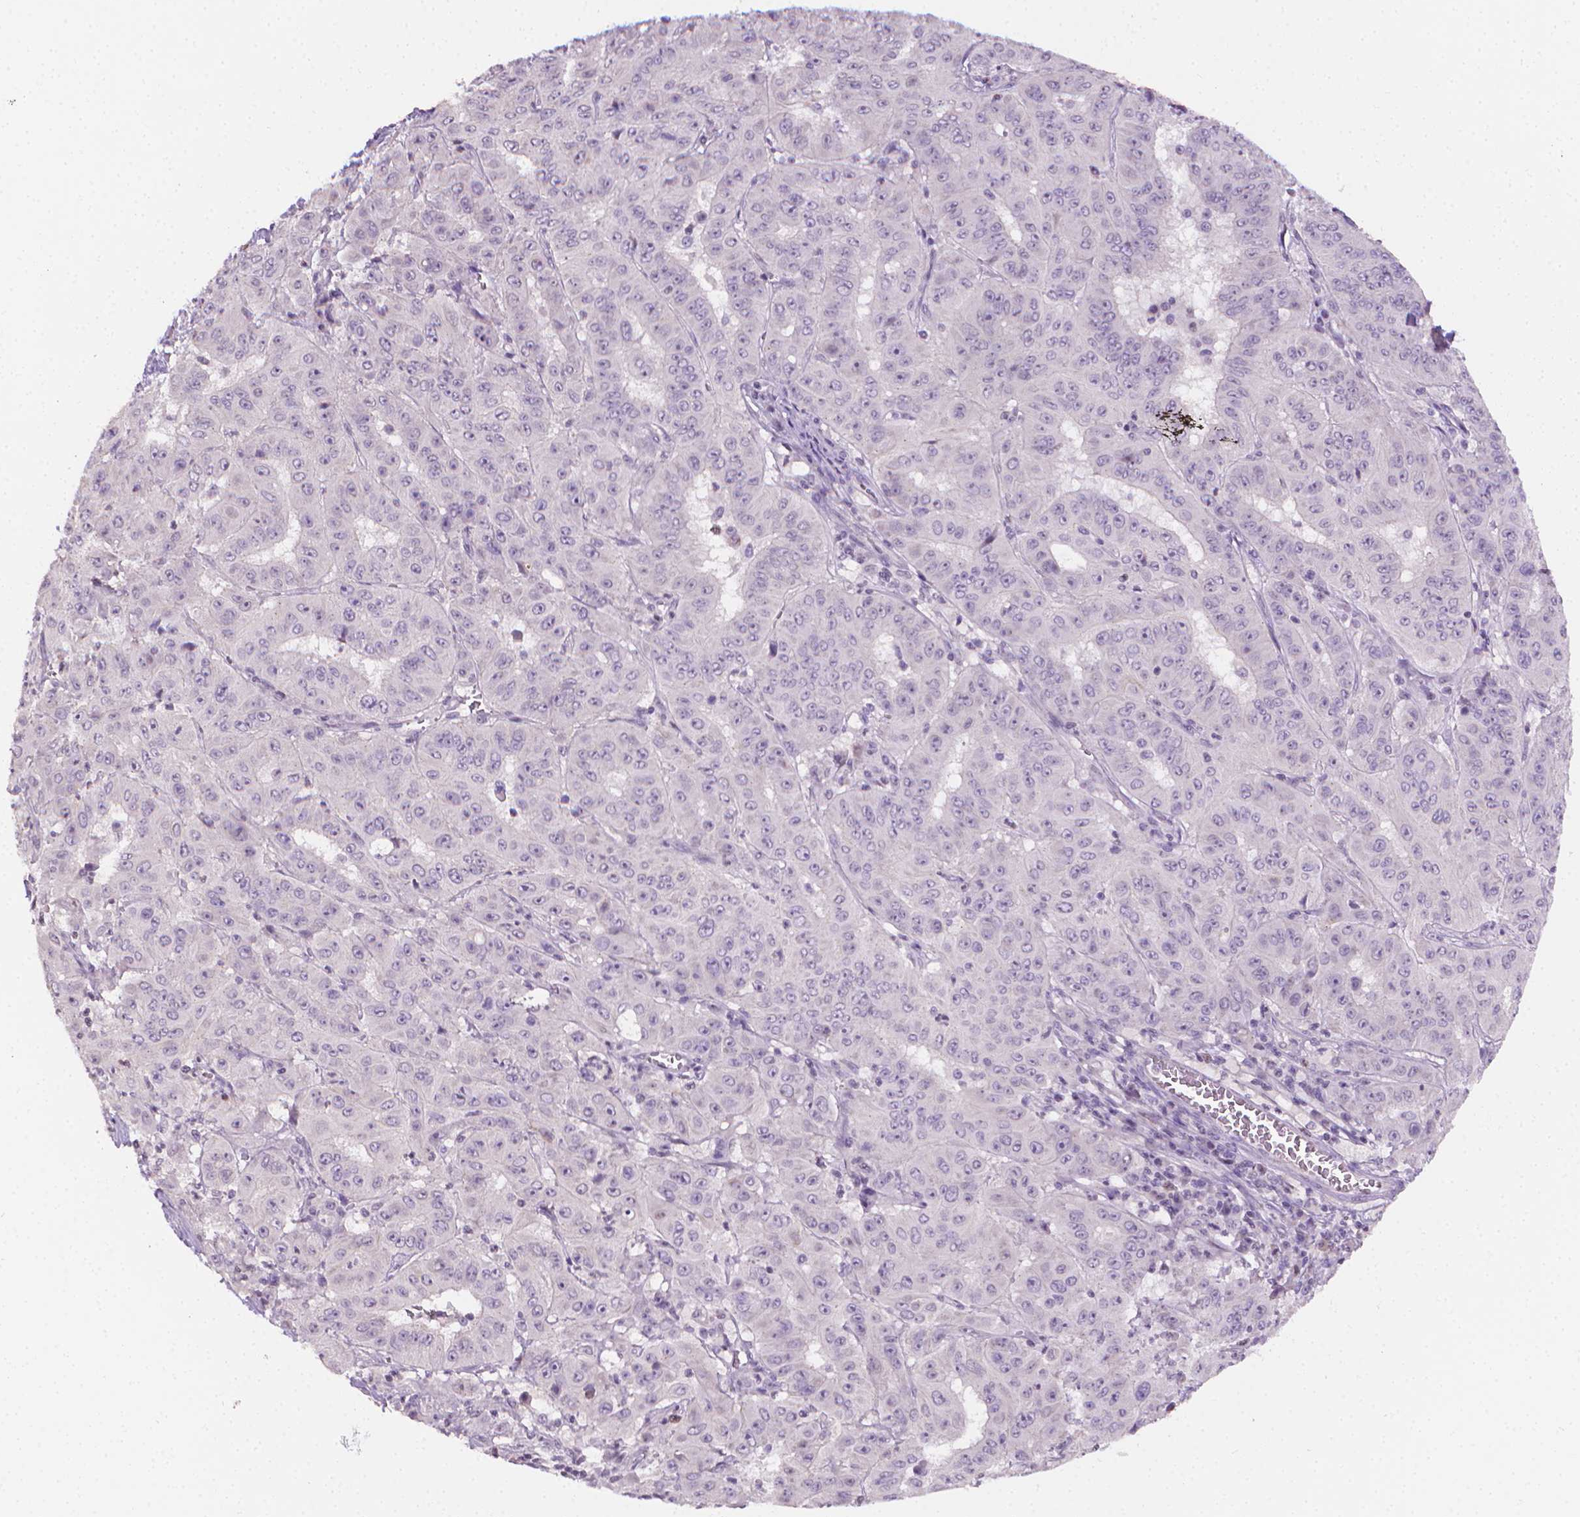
{"staining": {"intensity": "negative", "quantity": "none", "location": "none"}, "tissue": "pancreatic cancer", "cell_type": "Tumor cells", "image_type": "cancer", "snomed": [{"axis": "morphology", "description": "Adenocarcinoma, NOS"}, {"axis": "topography", "description": "Pancreas"}], "caption": "DAB immunohistochemical staining of adenocarcinoma (pancreatic) demonstrates no significant expression in tumor cells. (DAB IHC, high magnification).", "gene": "NCAN", "patient": {"sex": "male", "age": 63}}